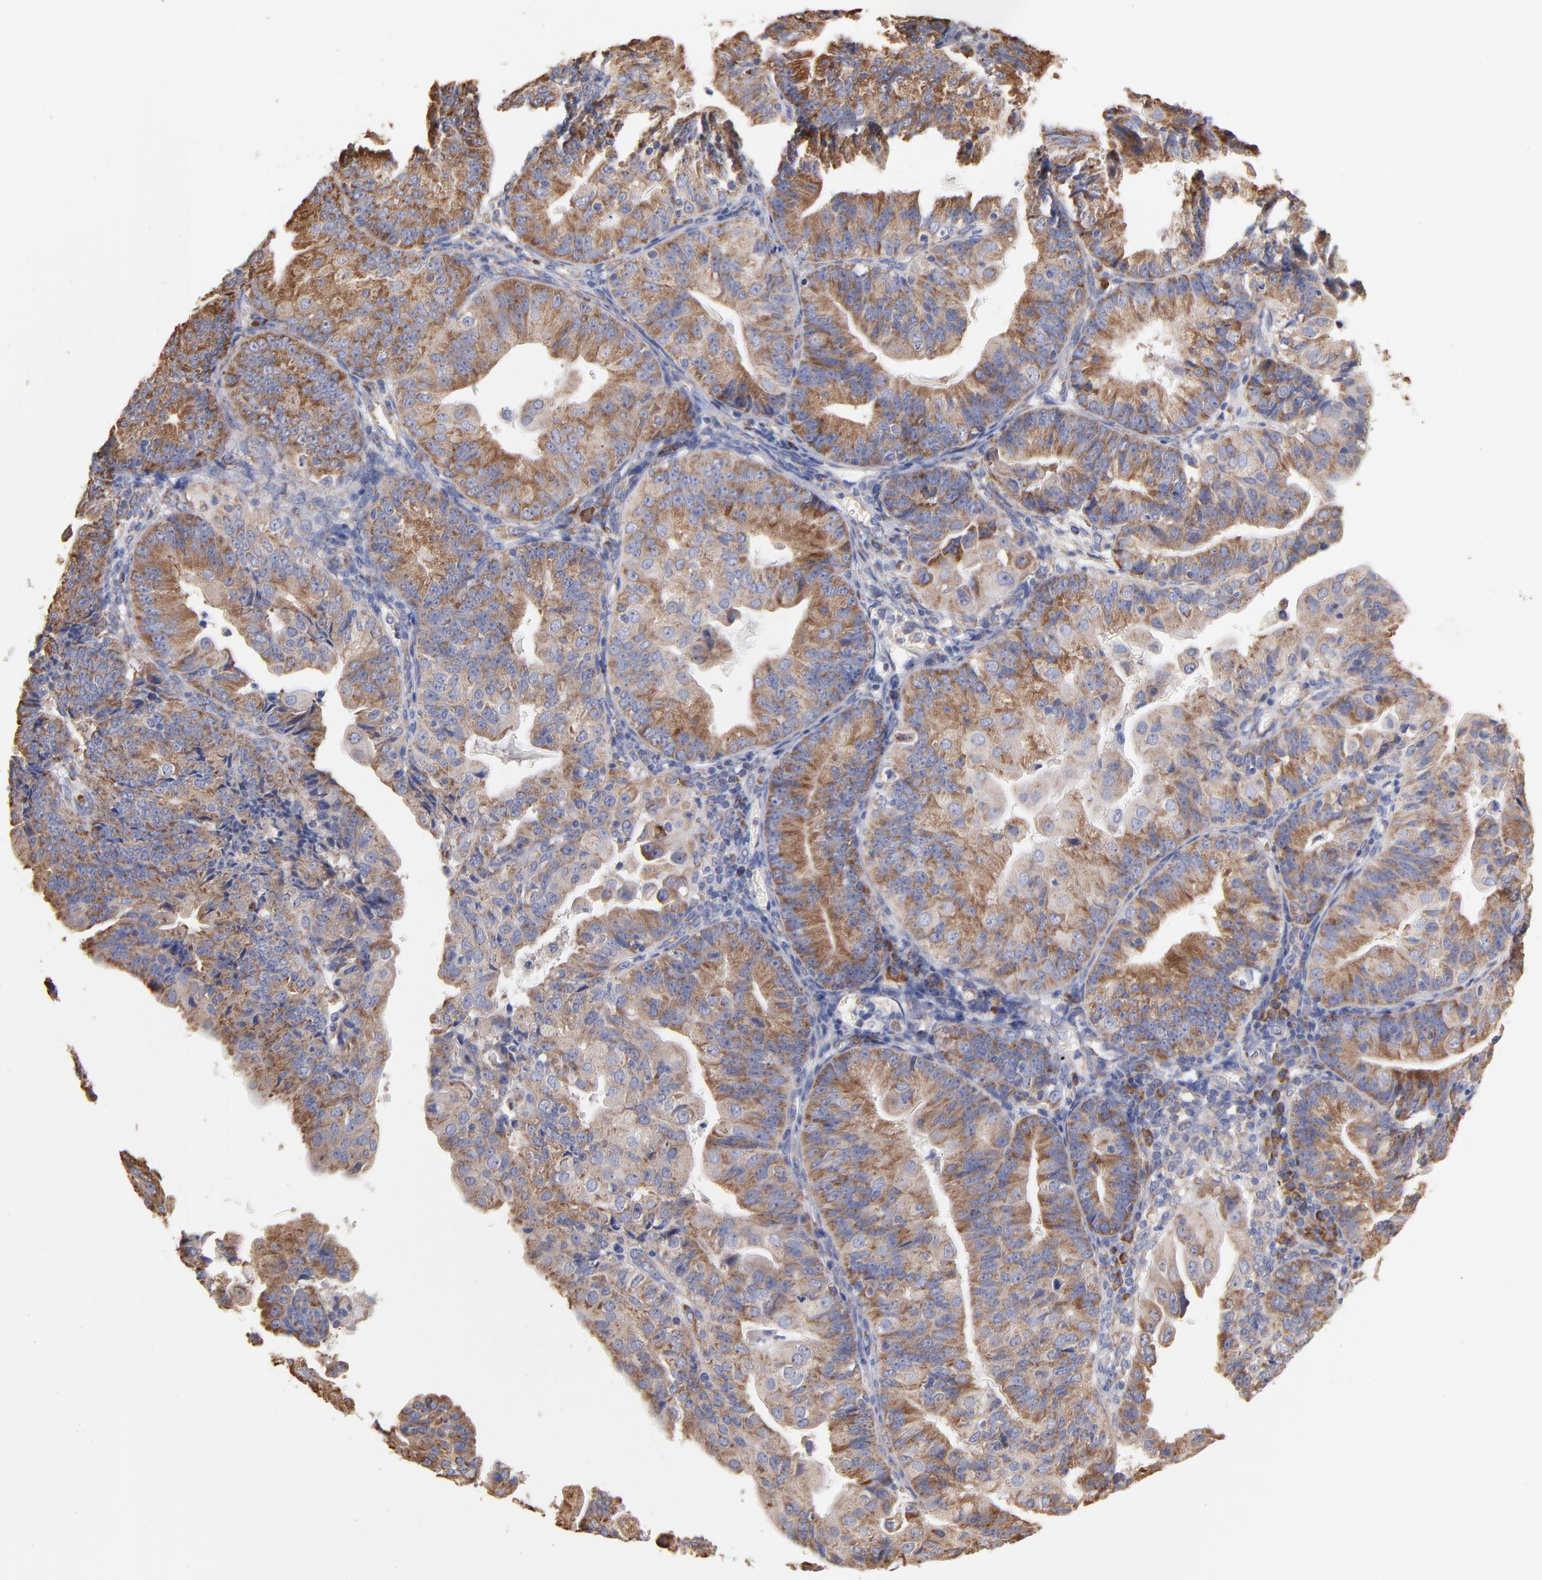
{"staining": {"intensity": "moderate", "quantity": ">75%", "location": "cytoplasmic/membranous"}, "tissue": "endometrial cancer", "cell_type": "Tumor cells", "image_type": "cancer", "snomed": [{"axis": "morphology", "description": "Adenocarcinoma, NOS"}, {"axis": "topography", "description": "Endometrium"}], "caption": "Moderate cytoplasmic/membranous expression for a protein is seen in approximately >75% of tumor cells of endometrial adenocarcinoma using IHC.", "gene": "RPL9", "patient": {"sex": "female", "age": 56}}